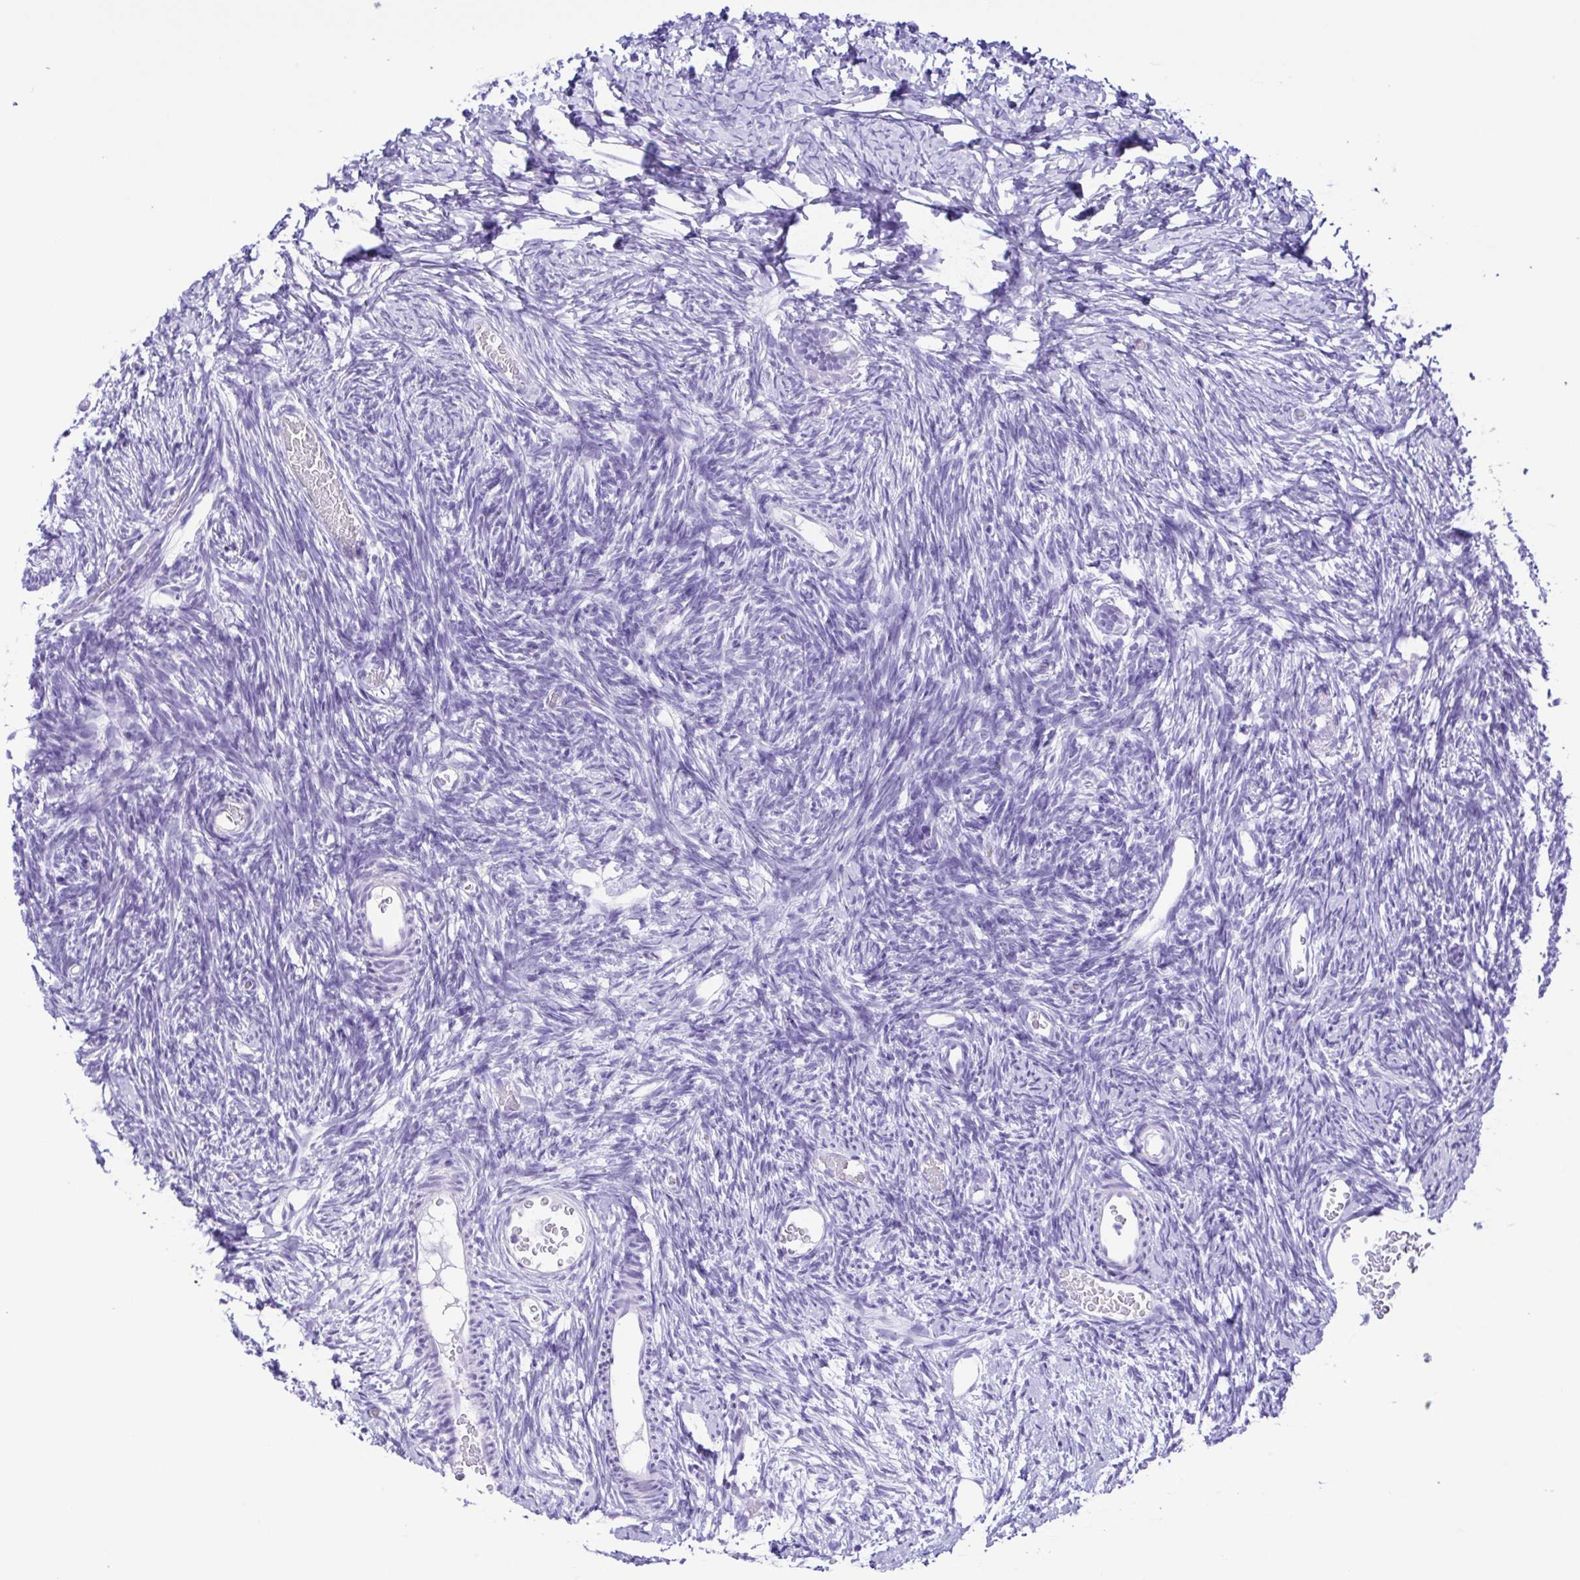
{"staining": {"intensity": "negative", "quantity": "none", "location": "none"}, "tissue": "ovary", "cell_type": "Follicle cells", "image_type": "normal", "snomed": [{"axis": "morphology", "description": "Normal tissue, NOS"}, {"axis": "topography", "description": "Ovary"}], "caption": "Immunohistochemical staining of unremarkable human ovary shows no significant staining in follicle cells.", "gene": "CASP14", "patient": {"sex": "female", "age": 39}}